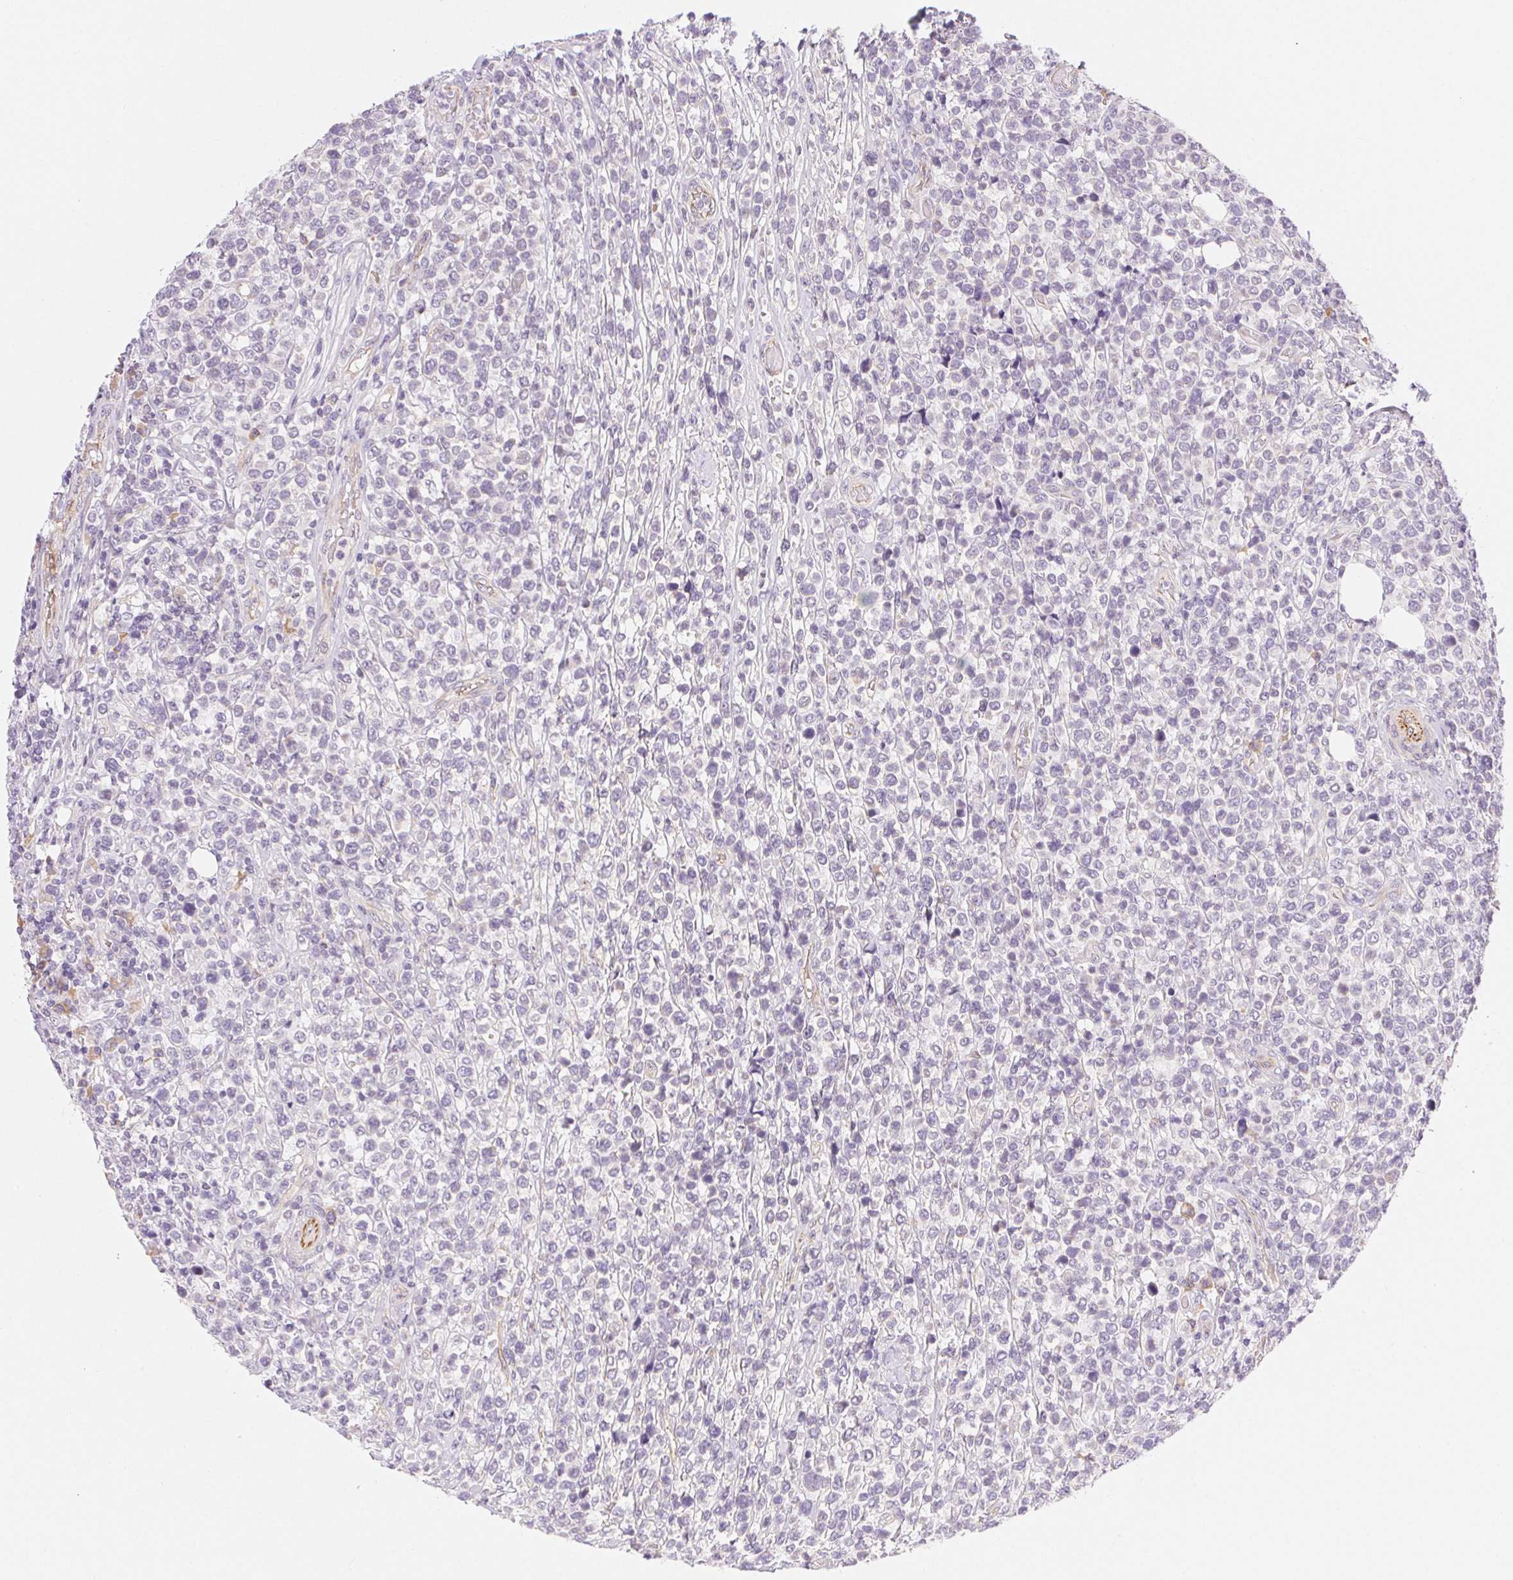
{"staining": {"intensity": "negative", "quantity": "none", "location": "none"}, "tissue": "lymphoma", "cell_type": "Tumor cells", "image_type": "cancer", "snomed": [{"axis": "morphology", "description": "Malignant lymphoma, non-Hodgkin's type, High grade"}, {"axis": "topography", "description": "Soft tissue"}], "caption": "DAB (3,3'-diaminobenzidine) immunohistochemical staining of lymphoma shows no significant expression in tumor cells.", "gene": "CSN1S1", "patient": {"sex": "female", "age": 56}}